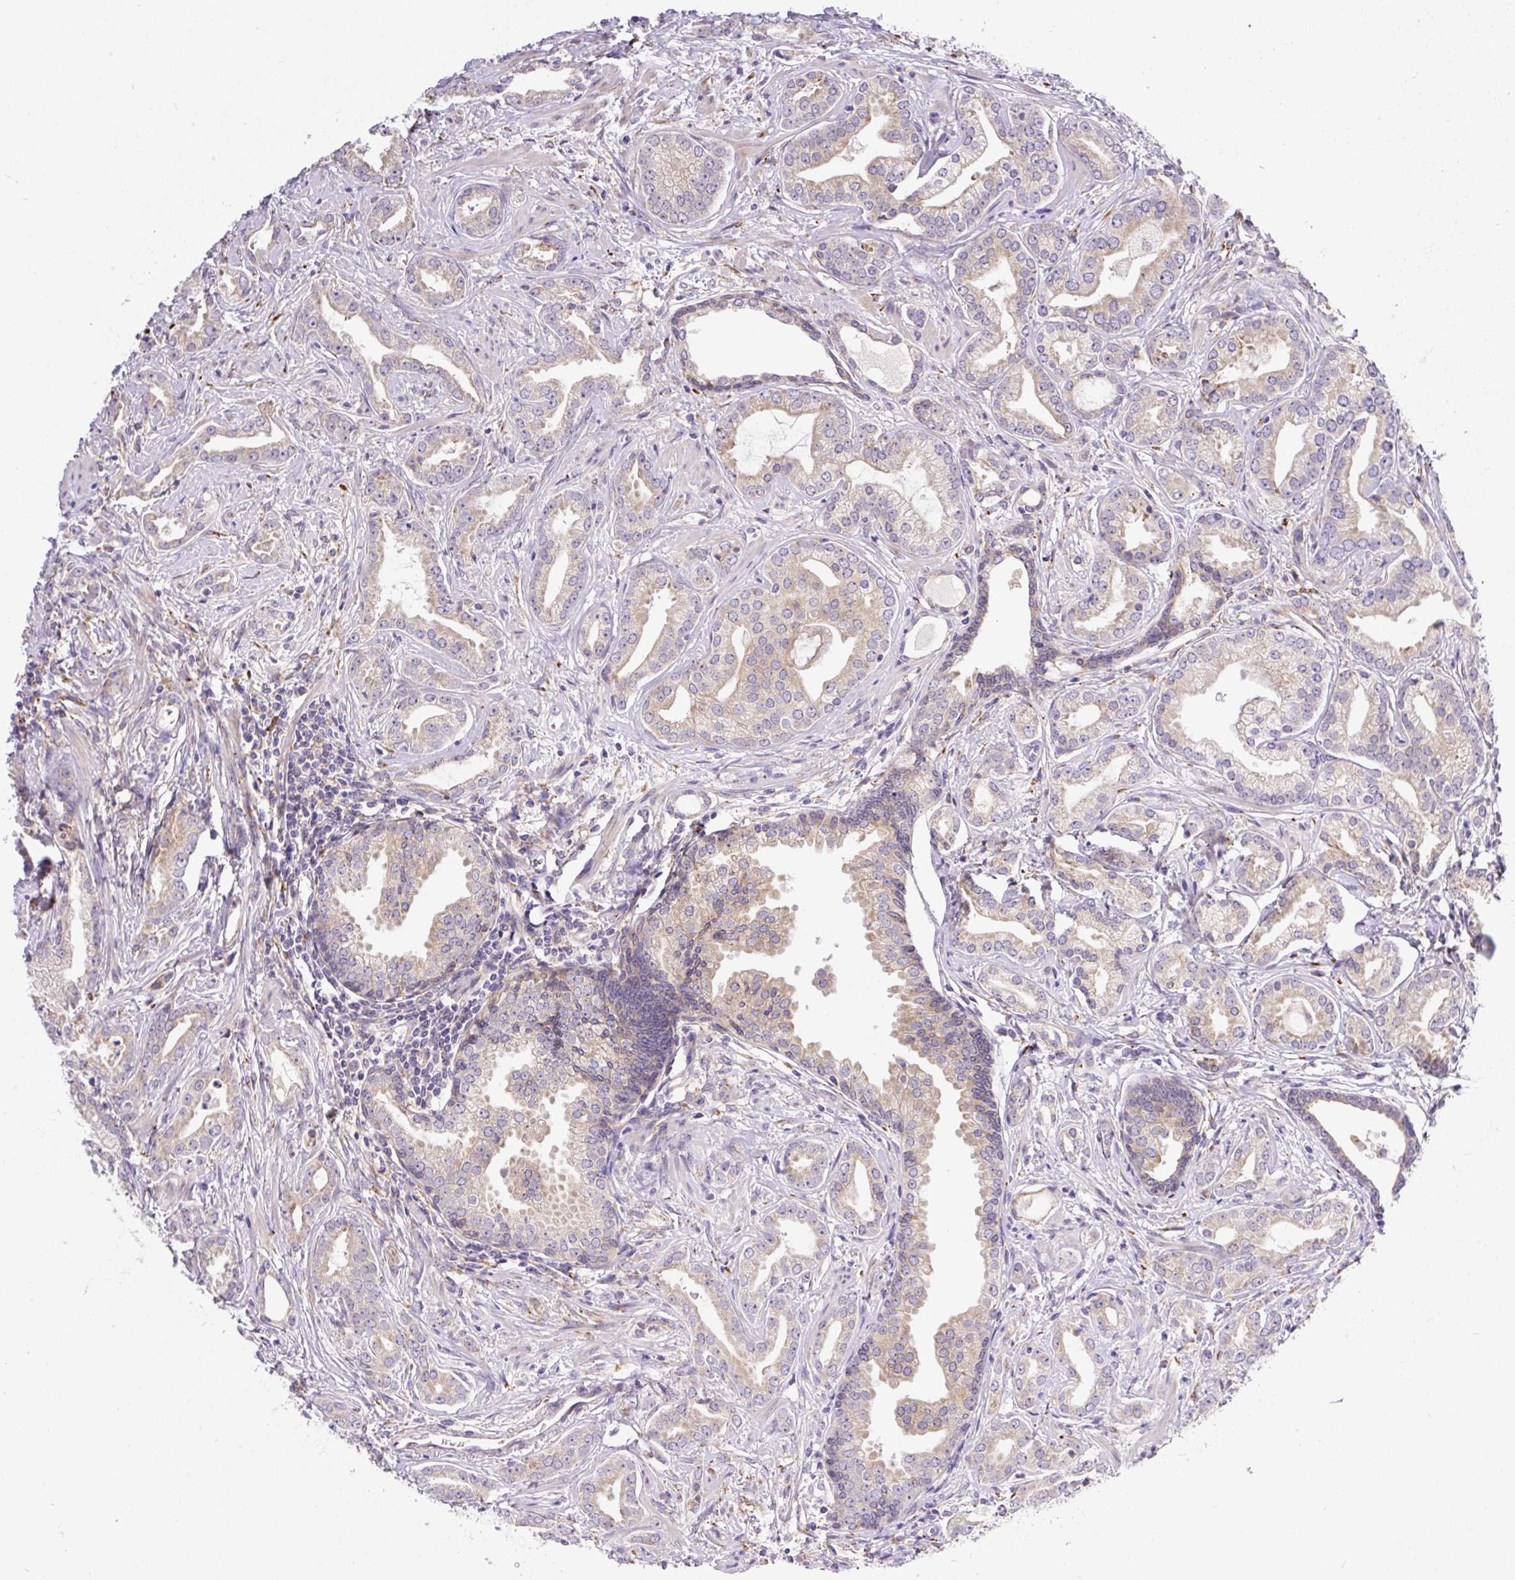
{"staining": {"intensity": "weak", "quantity": "<25%", "location": "cytoplasmic/membranous"}, "tissue": "prostate cancer", "cell_type": "Tumor cells", "image_type": "cancer", "snomed": [{"axis": "morphology", "description": "Adenocarcinoma, Medium grade"}, {"axis": "topography", "description": "Prostate"}], "caption": "This is an IHC image of prostate adenocarcinoma (medium-grade). There is no staining in tumor cells.", "gene": "POFUT1", "patient": {"sex": "male", "age": 57}}